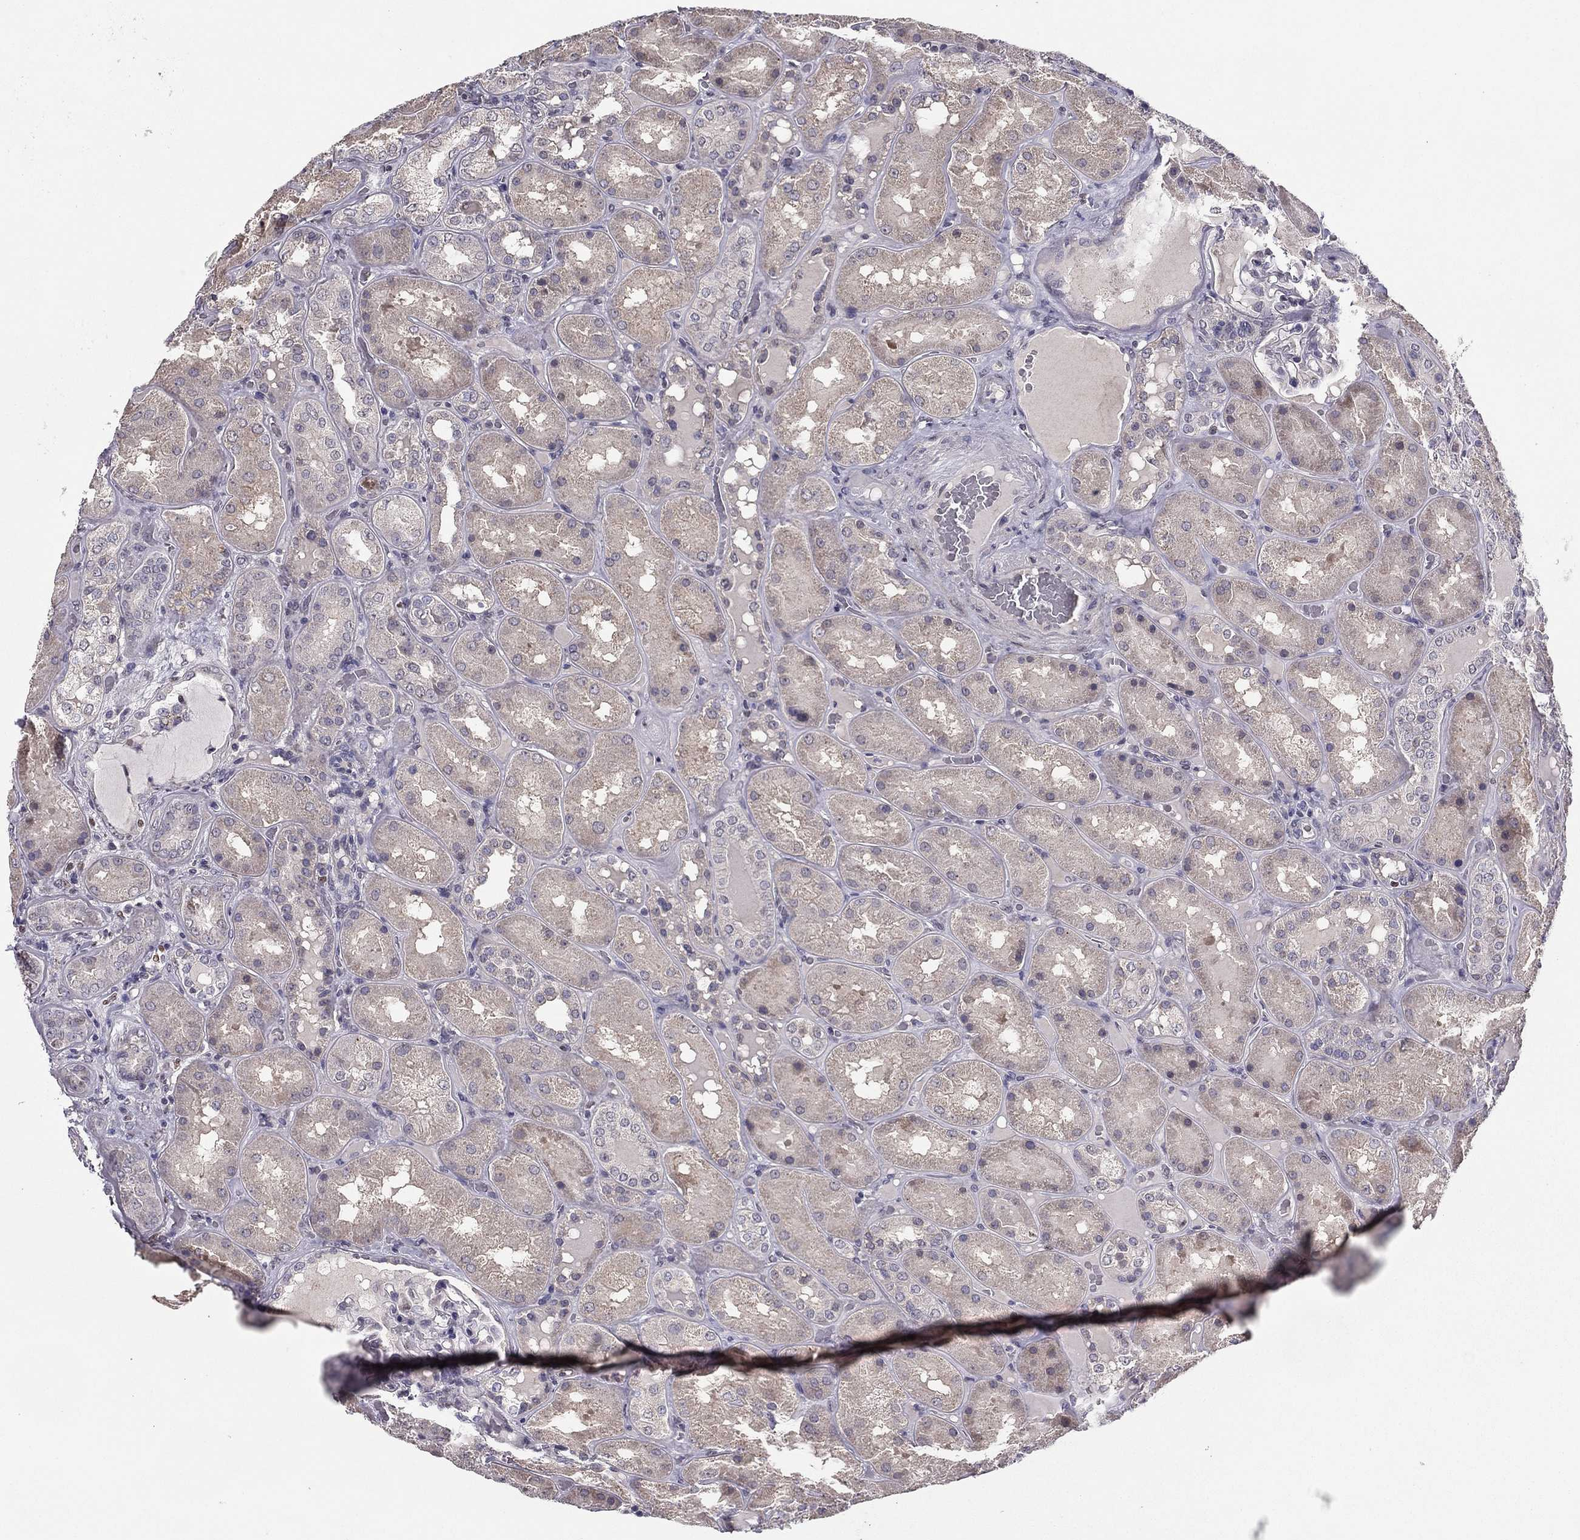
{"staining": {"intensity": "negative", "quantity": "none", "location": "none"}, "tissue": "kidney", "cell_type": "Cells in glomeruli", "image_type": "normal", "snomed": [{"axis": "morphology", "description": "Normal tissue, NOS"}, {"axis": "topography", "description": "Kidney"}], "caption": "The immunohistochemistry (IHC) photomicrograph has no significant expression in cells in glomeruli of kidney.", "gene": "HCN1", "patient": {"sex": "male", "age": 73}}